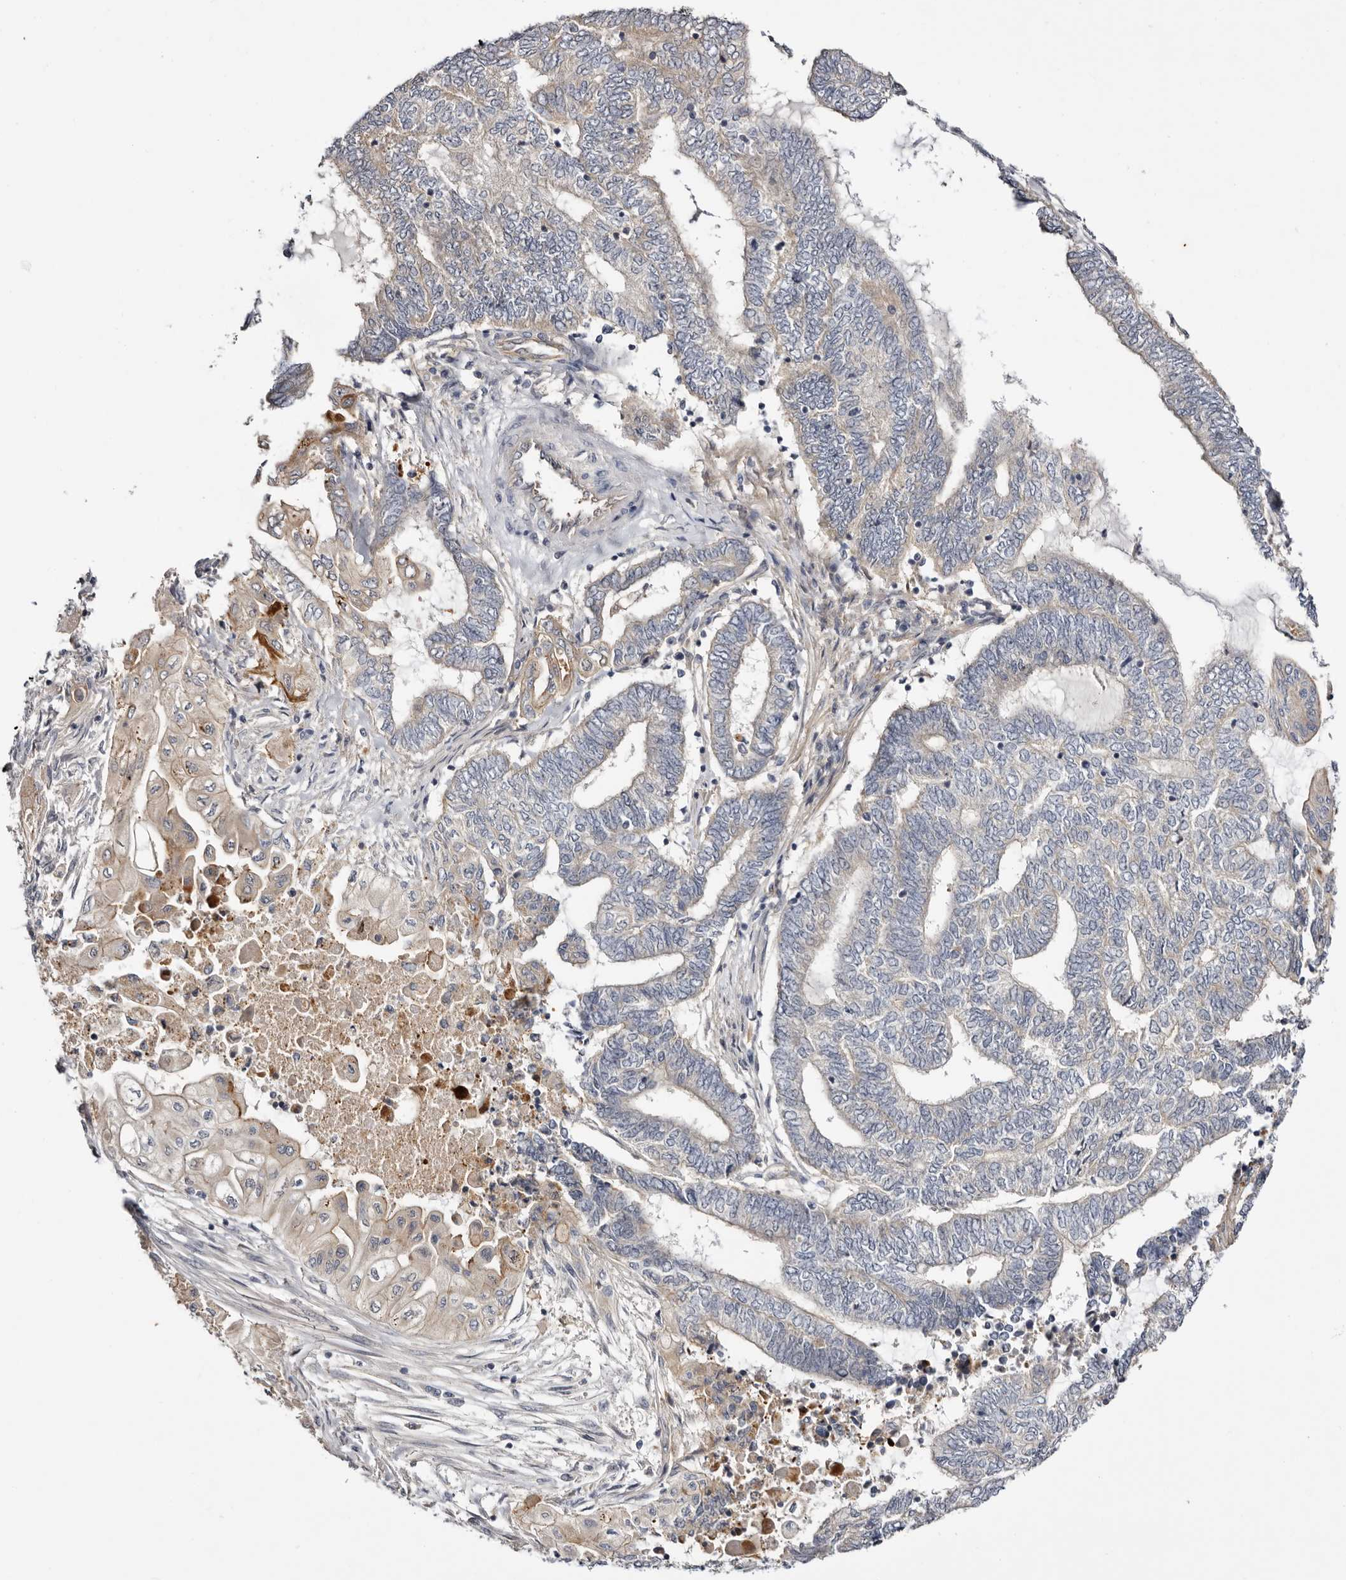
{"staining": {"intensity": "weak", "quantity": "<25%", "location": "cytoplasmic/membranous"}, "tissue": "endometrial cancer", "cell_type": "Tumor cells", "image_type": "cancer", "snomed": [{"axis": "morphology", "description": "Adenocarcinoma, NOS"}, {"axis": "topography", "description": "Uterus"}, {"axis": "topography", "description": "Endometrium"}], "caption": "IHC histopathology image of human adenocarcinoma (endometrial) stained for a protein (brown), which demonstrates no expression in tumor cells.", "gene": "PANK4", "patient": {"sex": "female", "age": 70}}